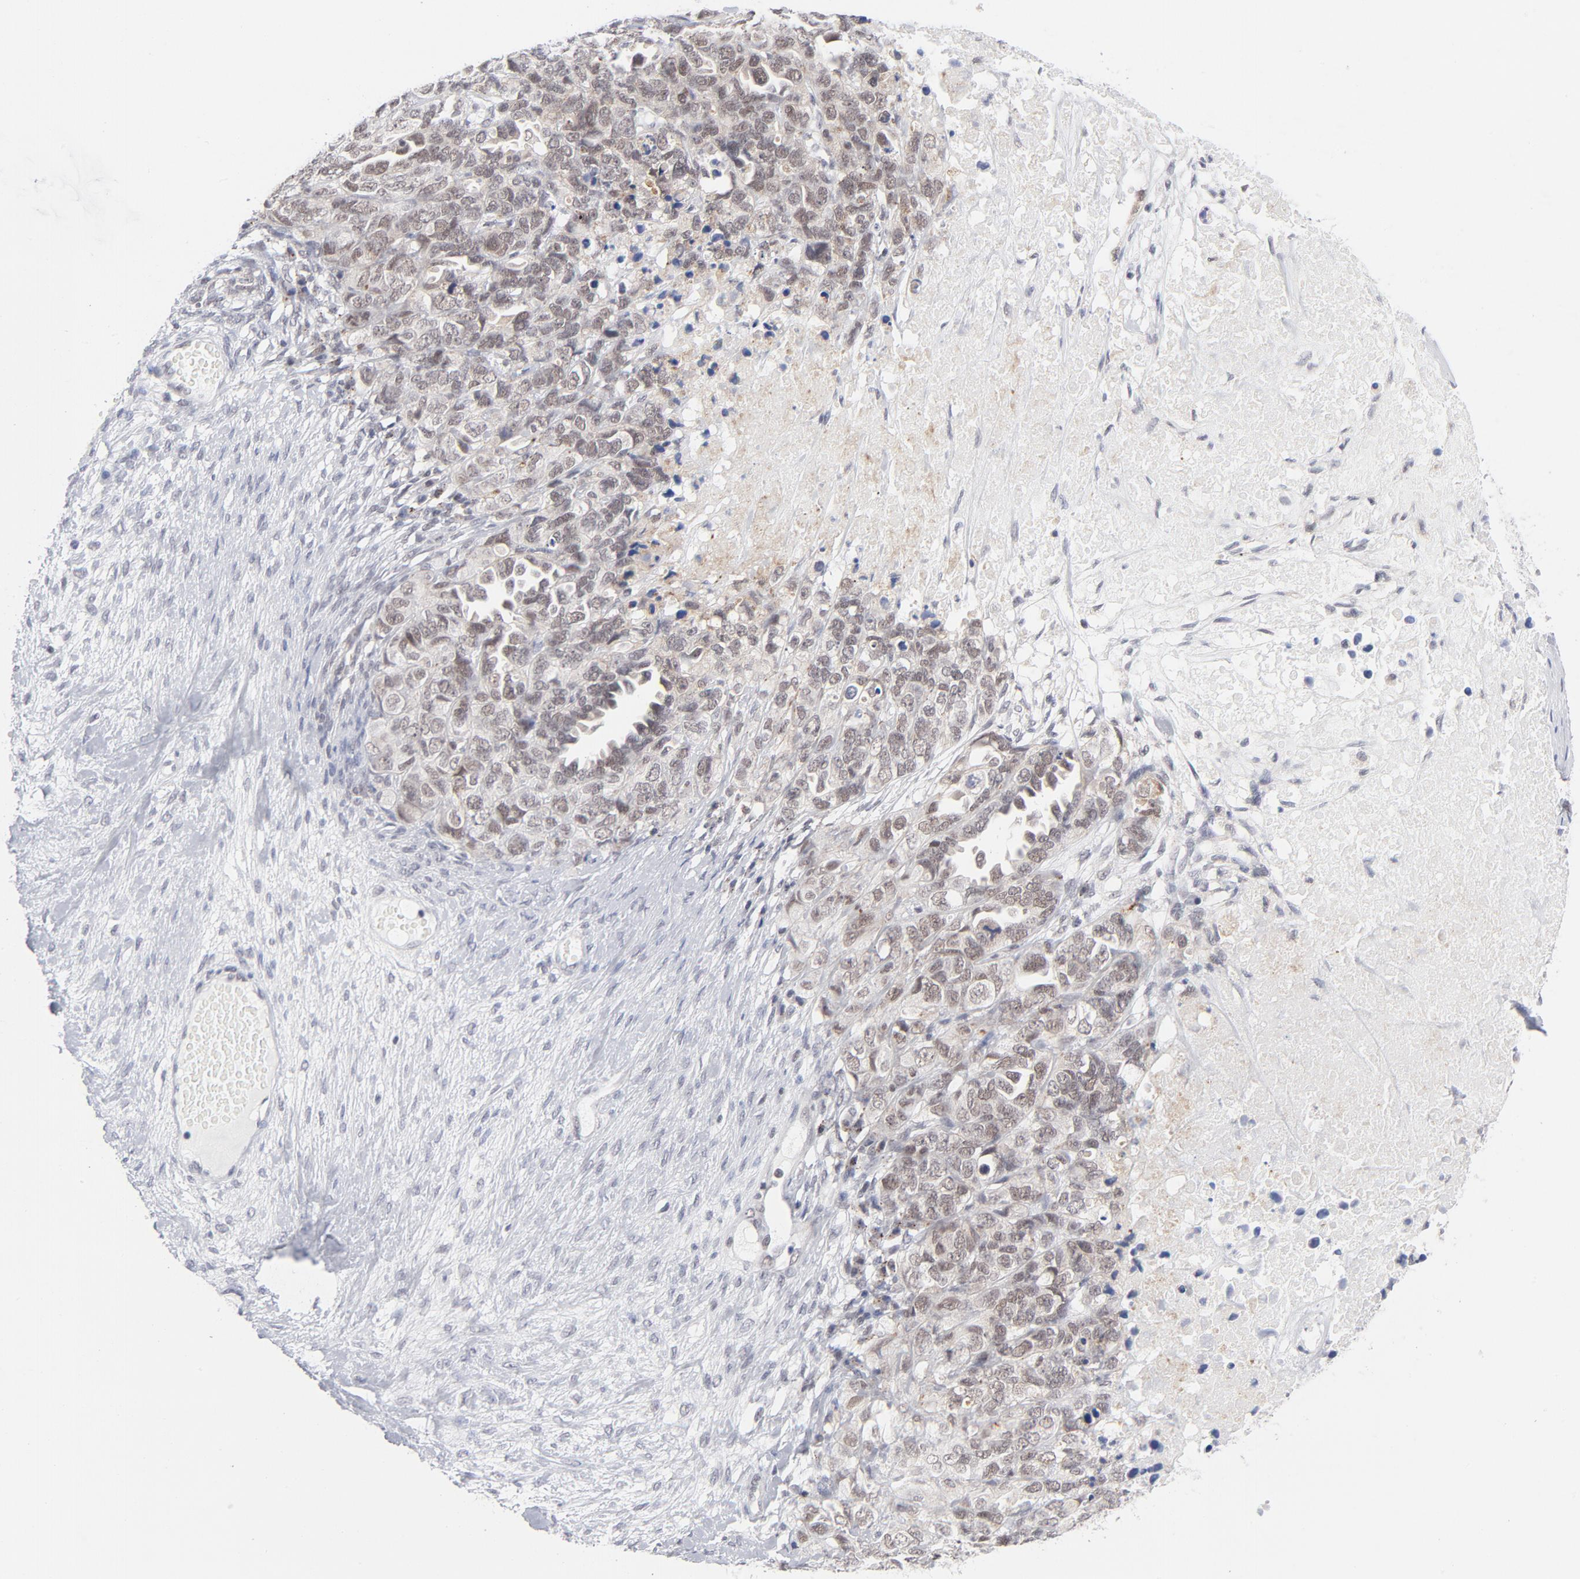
{"staining": {"intensity": "weak", "quantity": ">75%", "location": "nuclear"}, "tissue": "ovarian cancer", "cell_type": "Tumor cells", "image_type": "cancer", "snomed": [{"axis": "morphology", "description": "Cystadenocarcinoma, serous, NOS"}, {"axis": "topography", "description": "Ovary"}], "caption": "Human ovarian serous cystadenocarcinoma stained with a protein marker exhibits weak staining in tumor cells.", "gene": "BAP1", "patient": {"sex": "female", "age": 82}}